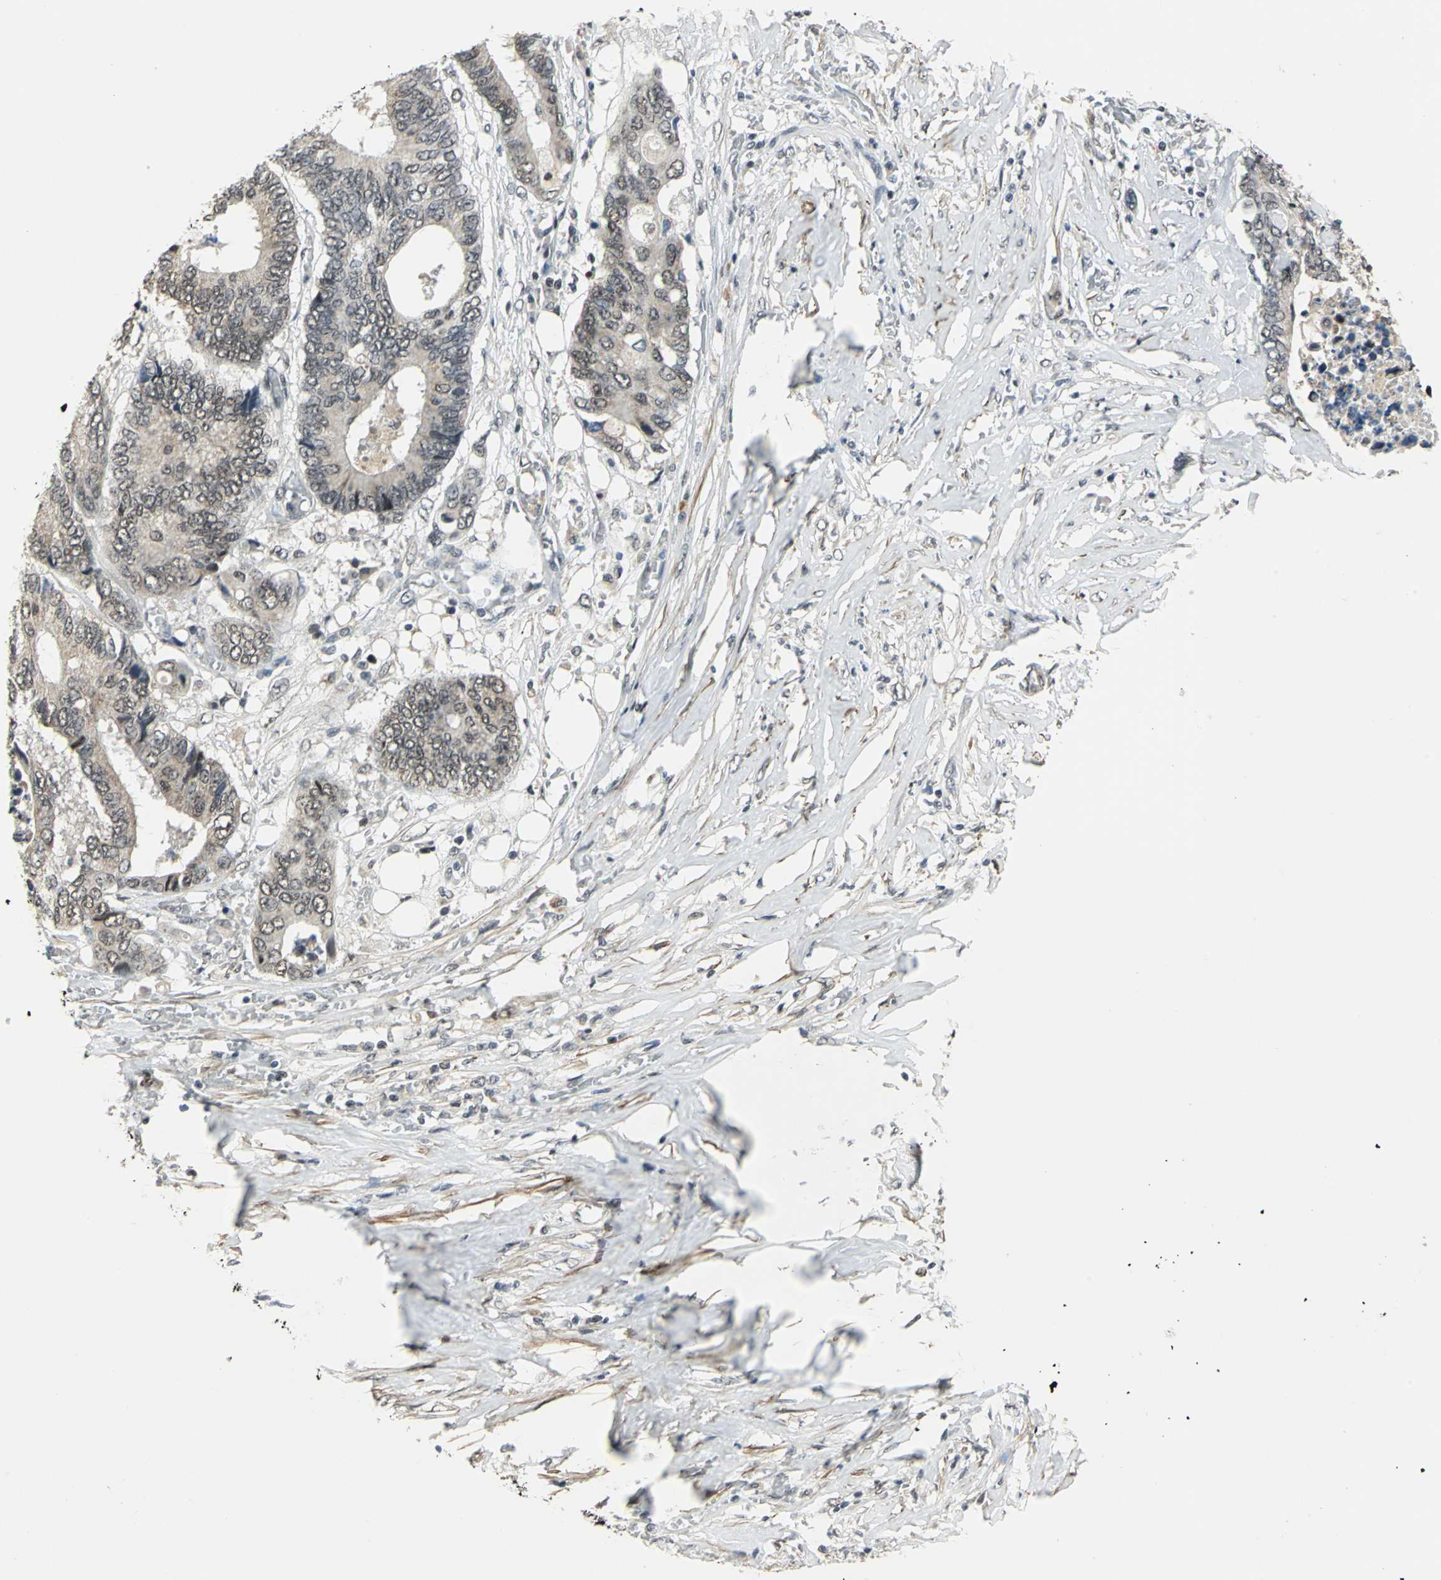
{"staining": {"intensity": "weak", "quantity": "<25%", "location": "cytoplasmic/membranous,nuclear"}, "tissue": "colorectal cancer", "cell_type": "Tumor cells", "image_type": "cancer", "snomed": [{"axis": "morphology", "description": "Adenocarcinoma, NOS"}, {"axis": "topography", "description": "Rectum"}], "caption": "Immunohistochemical staining of human adenocarcinoma (colorectal) displays no significant positivity in tumor cells.", "gene": "MTA1", "patient": {"sex": "male", "age": 55}}